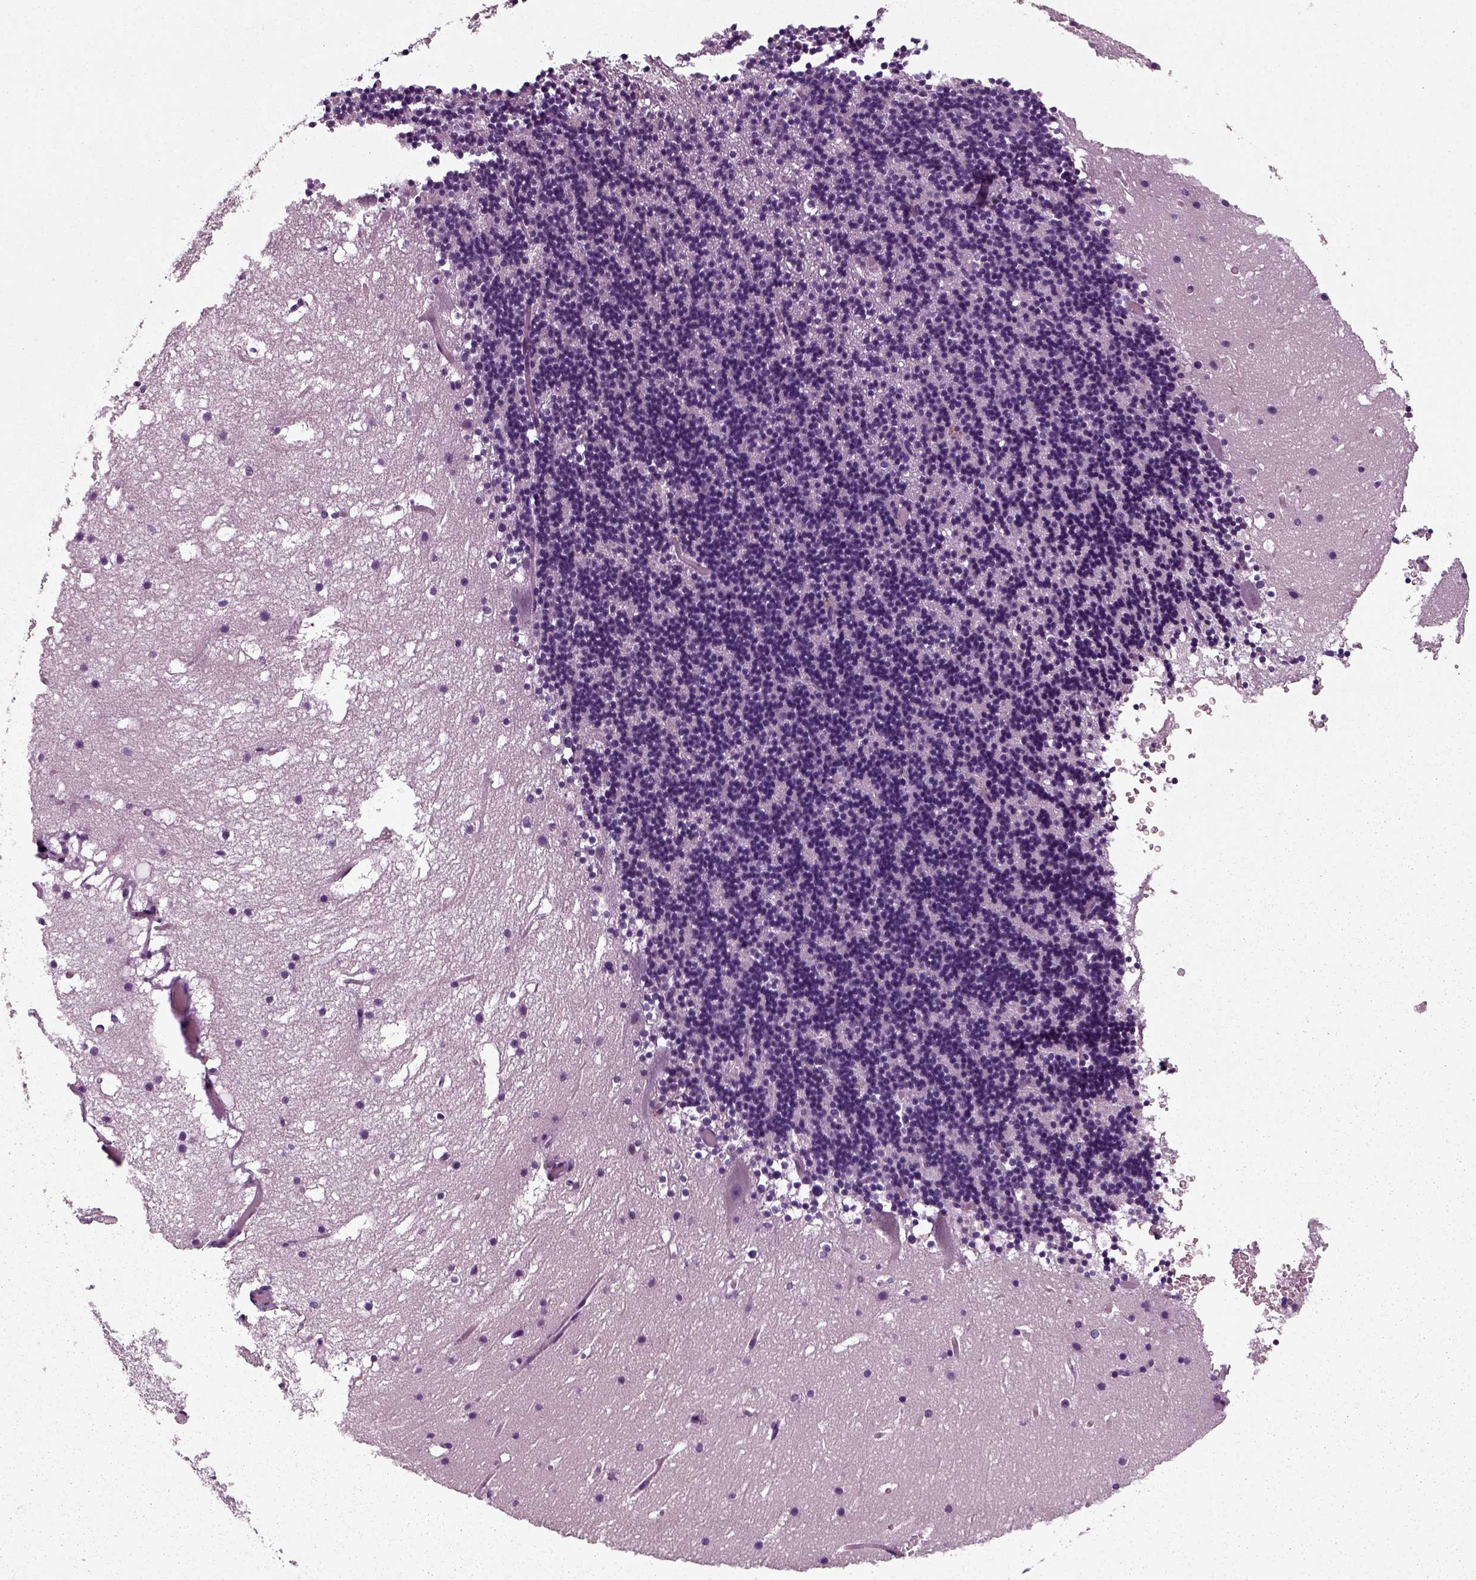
{"staining": {"intensity": "negative", "quantity": "none", "location": "none"}, "tissue": "cerebellum", "cell_type": "Cells in granular layer", "image_type": "normal", "snomed": [{"axis": "morphology", "description": "Normal tissue, NOS"}, {"axis": "topography", "description": "Cerebellum"}], "caption": "Immunohistochemistry (IHC) histopathology image of benign cerebellum: cerebellum stained with DAB exhibits no significant protein expression in cells in granular layer. (Brightfield microscopy of DAB immunohistochemistry (IHC) at high magnification).", "gene": "RND2", "patient": {"sex": "male", "age": 37}}